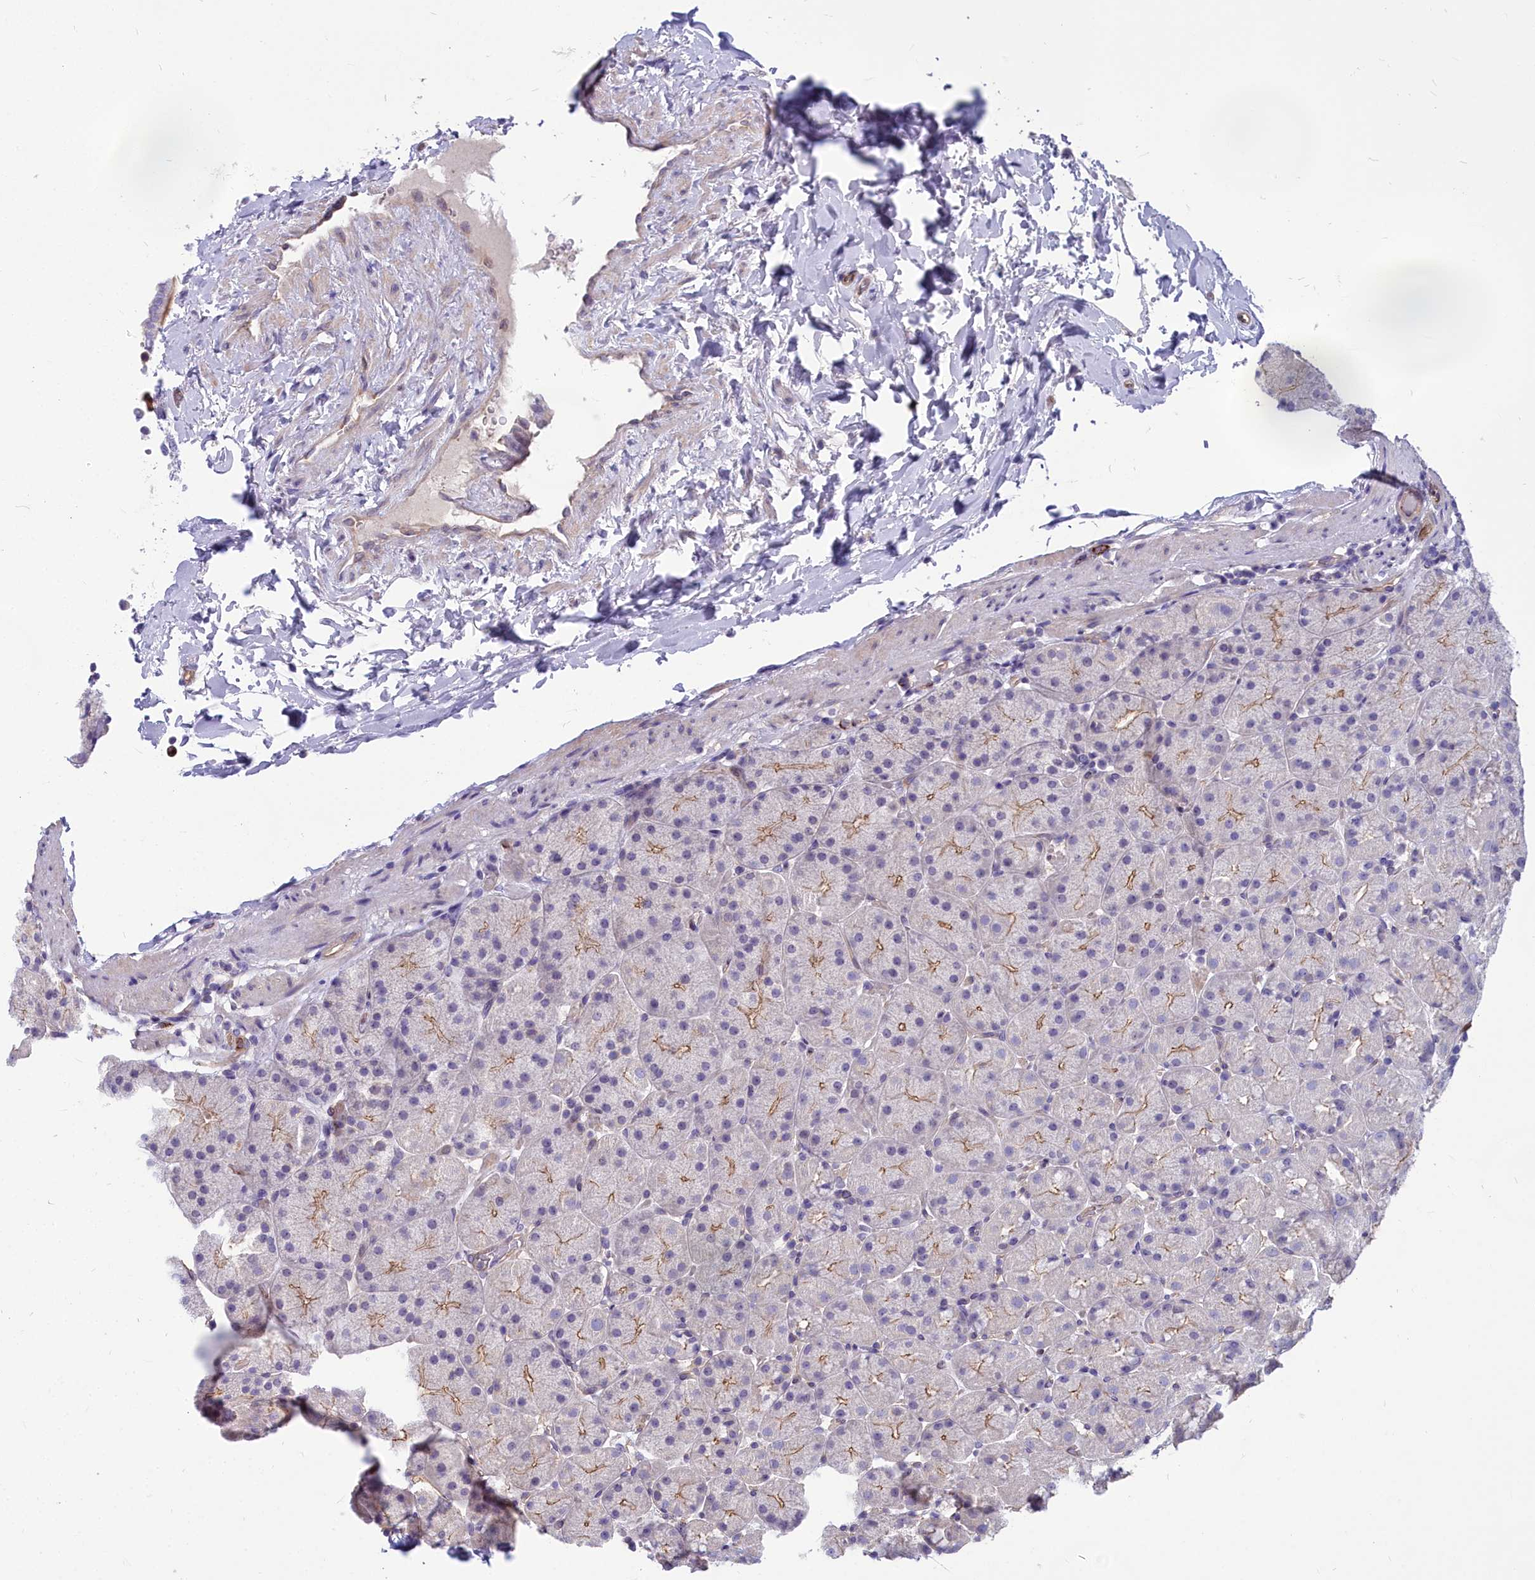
{"staining": {"intensity": "moderate", "quantity": "<25%", "location": "cytoplasmic/membranous"}, "tissue": "stomach", "cell_type": "Glandular cells", "image_type": "normal", "snomed": [{"axis": "morphology", "description": "Normal tissue, NOS"}, {"axis": "topography", "description": "Stomach, upper"}, {"axis": "topography", "description": "Stomach, lower"}], "caption": "Protein staining by immunohistochemistry shows moderate cytoplasmic/membranous expression in about <25% of glandular cells in normal stomach. Nuclei are stained in blue.", "gene": "HLA", "patient": {"sex": "male", "age": 67}}